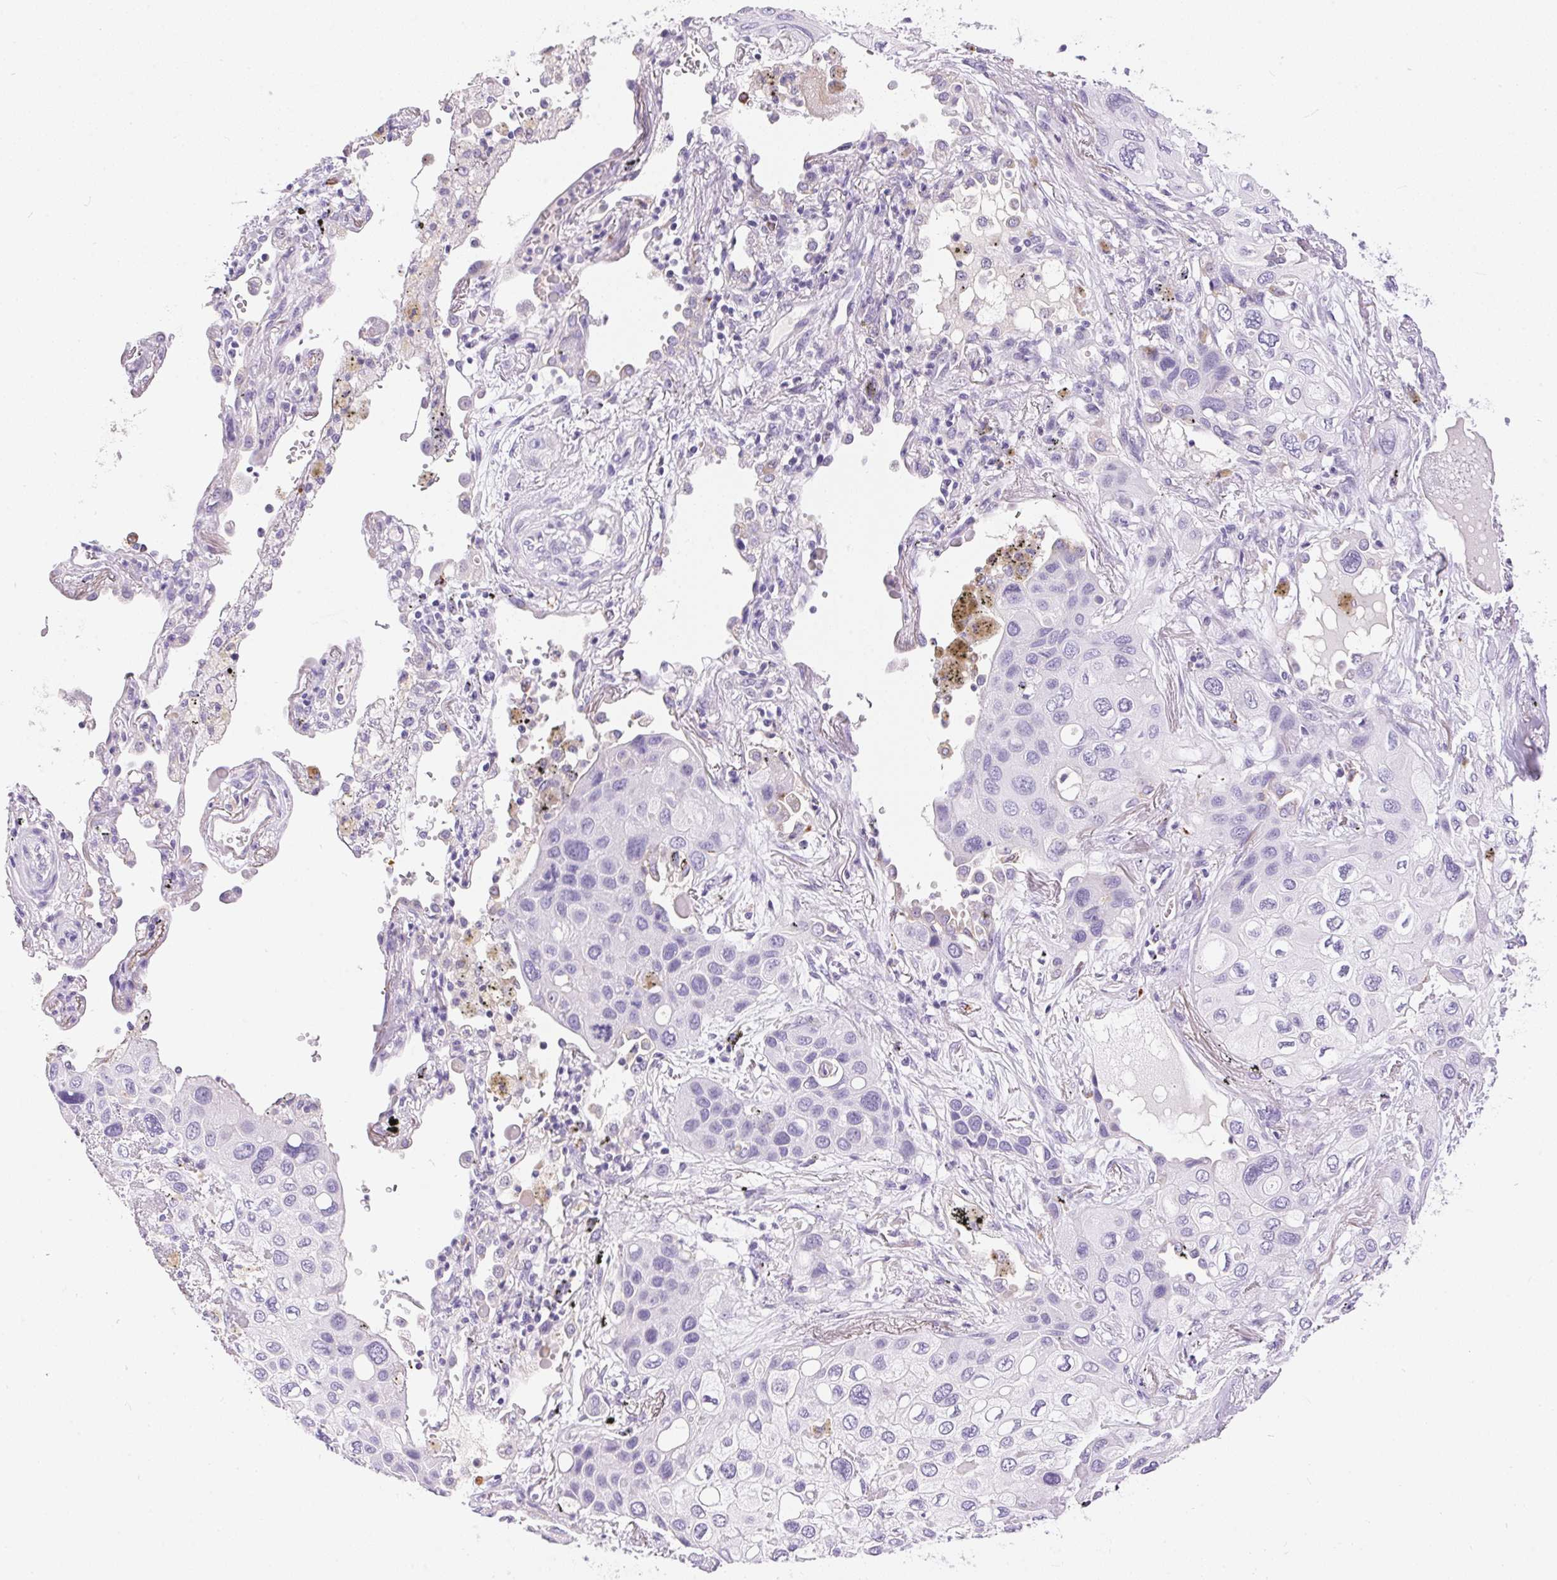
{"staining": {"intensity": "negative", "quantity": "none", "location": "none"}, "tissue": "lung cancer", "cell_type": "Tumor cells", "image_type": "cancer", "snomed": [{"axis": "morphology", "description": "Squamous cell carcinoma, NOS"}, {"axis": "morphology", "description": "Squamous cell carcinoma, metastatic, NOS"}, {"axis": "topography", "description": "Lung"}], "caption": "A micrograph of lung squamous cell carcinoma stained for a protein displays no brown staining in tumor cells.", "gene": "PNLIPRP3", "patient": {"sex": "male", "age": 59}}